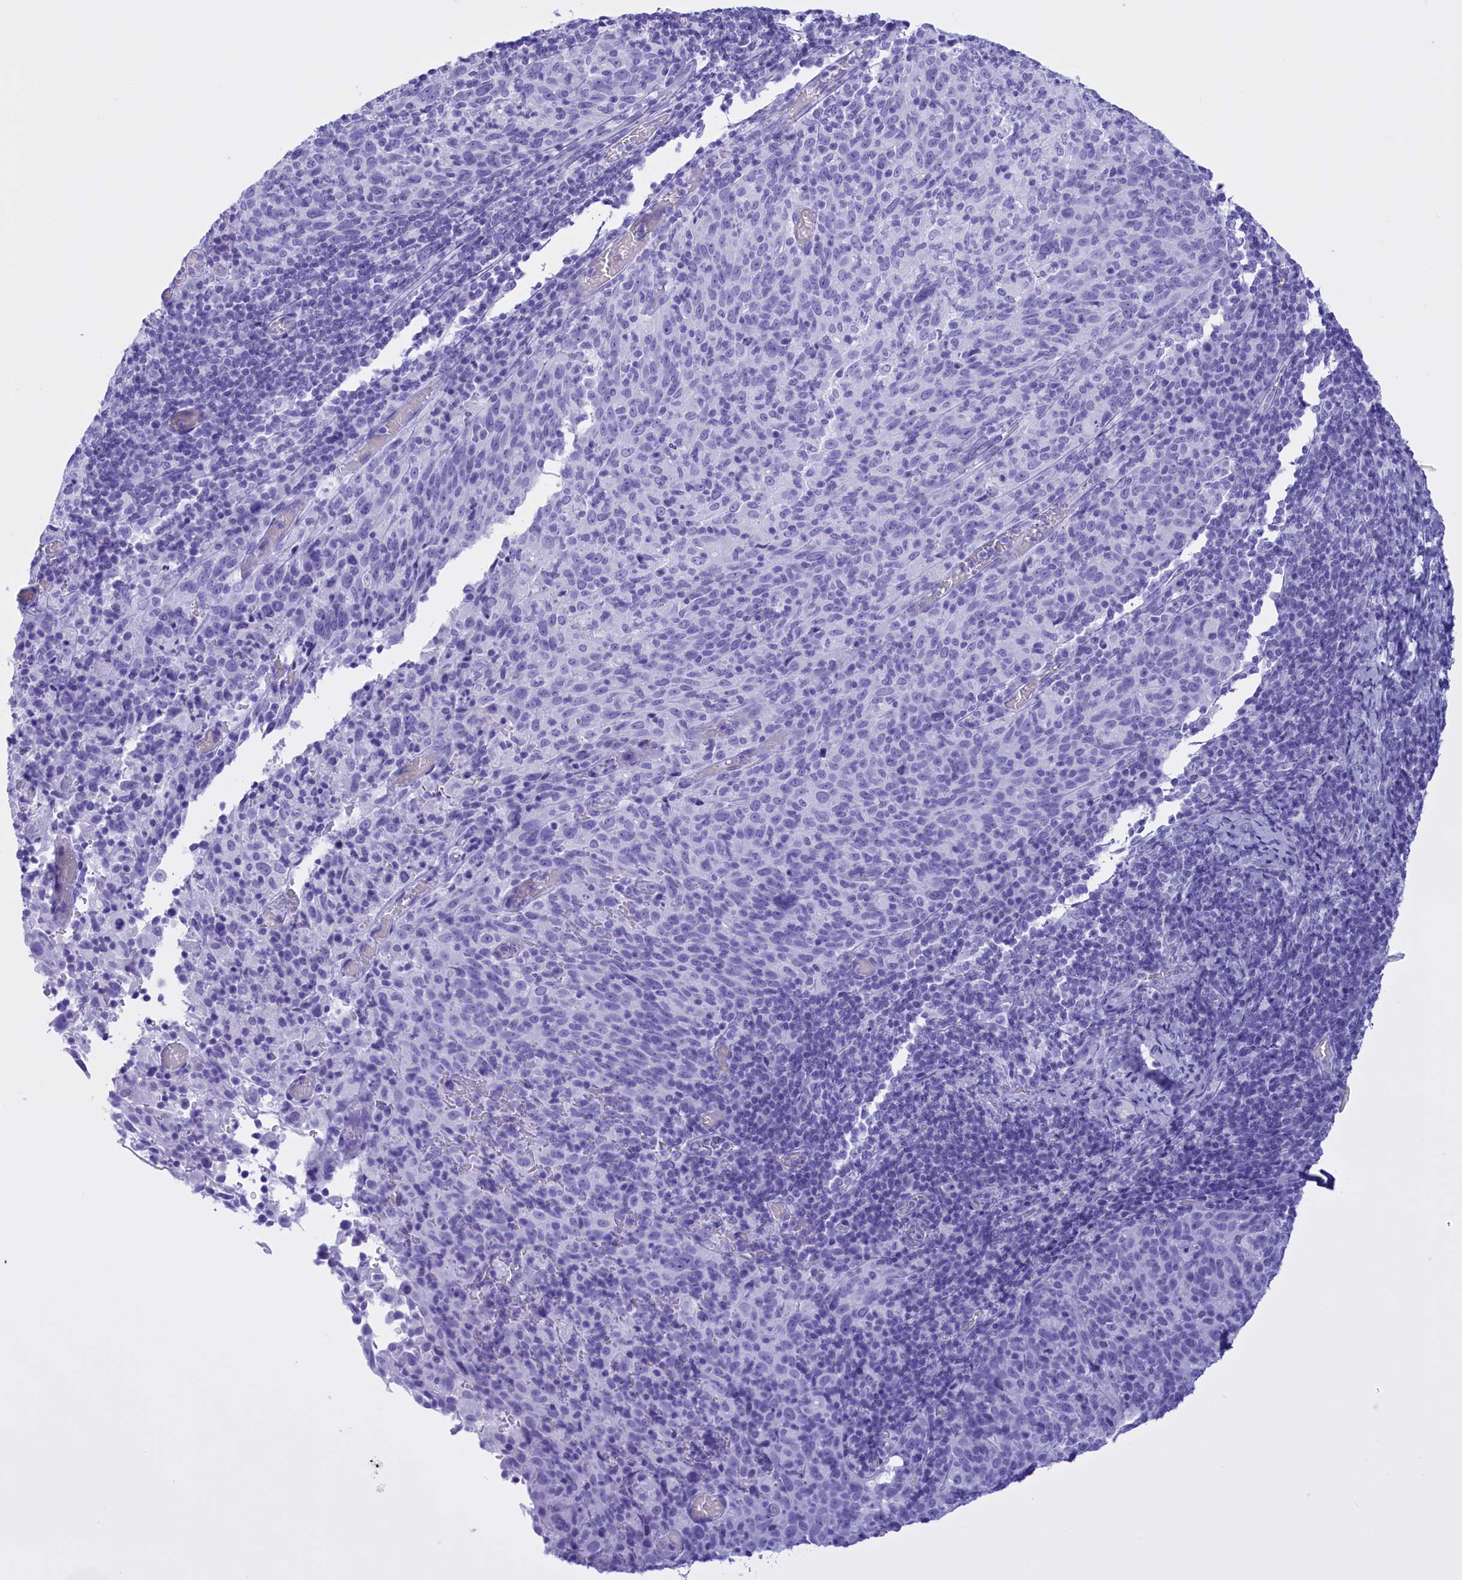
{"staining": {"intensity": "negative", "quantity": "none", "location": "none"}, "tissue": "cervical cancer", "cell_type": "Tumor cells", "image_type": "cancer", "snomed": [{"axis": "morphology", "description": "Squamous cell carcinoma, NOS"}, {"axis": "topography", "description": "Cervix"}], "caption": "Cervical cancer stained for a protein using IHC reveals no staining tumor cells.", "gene": "BRI3", "patient": {"sex": "female", "age": 52}}